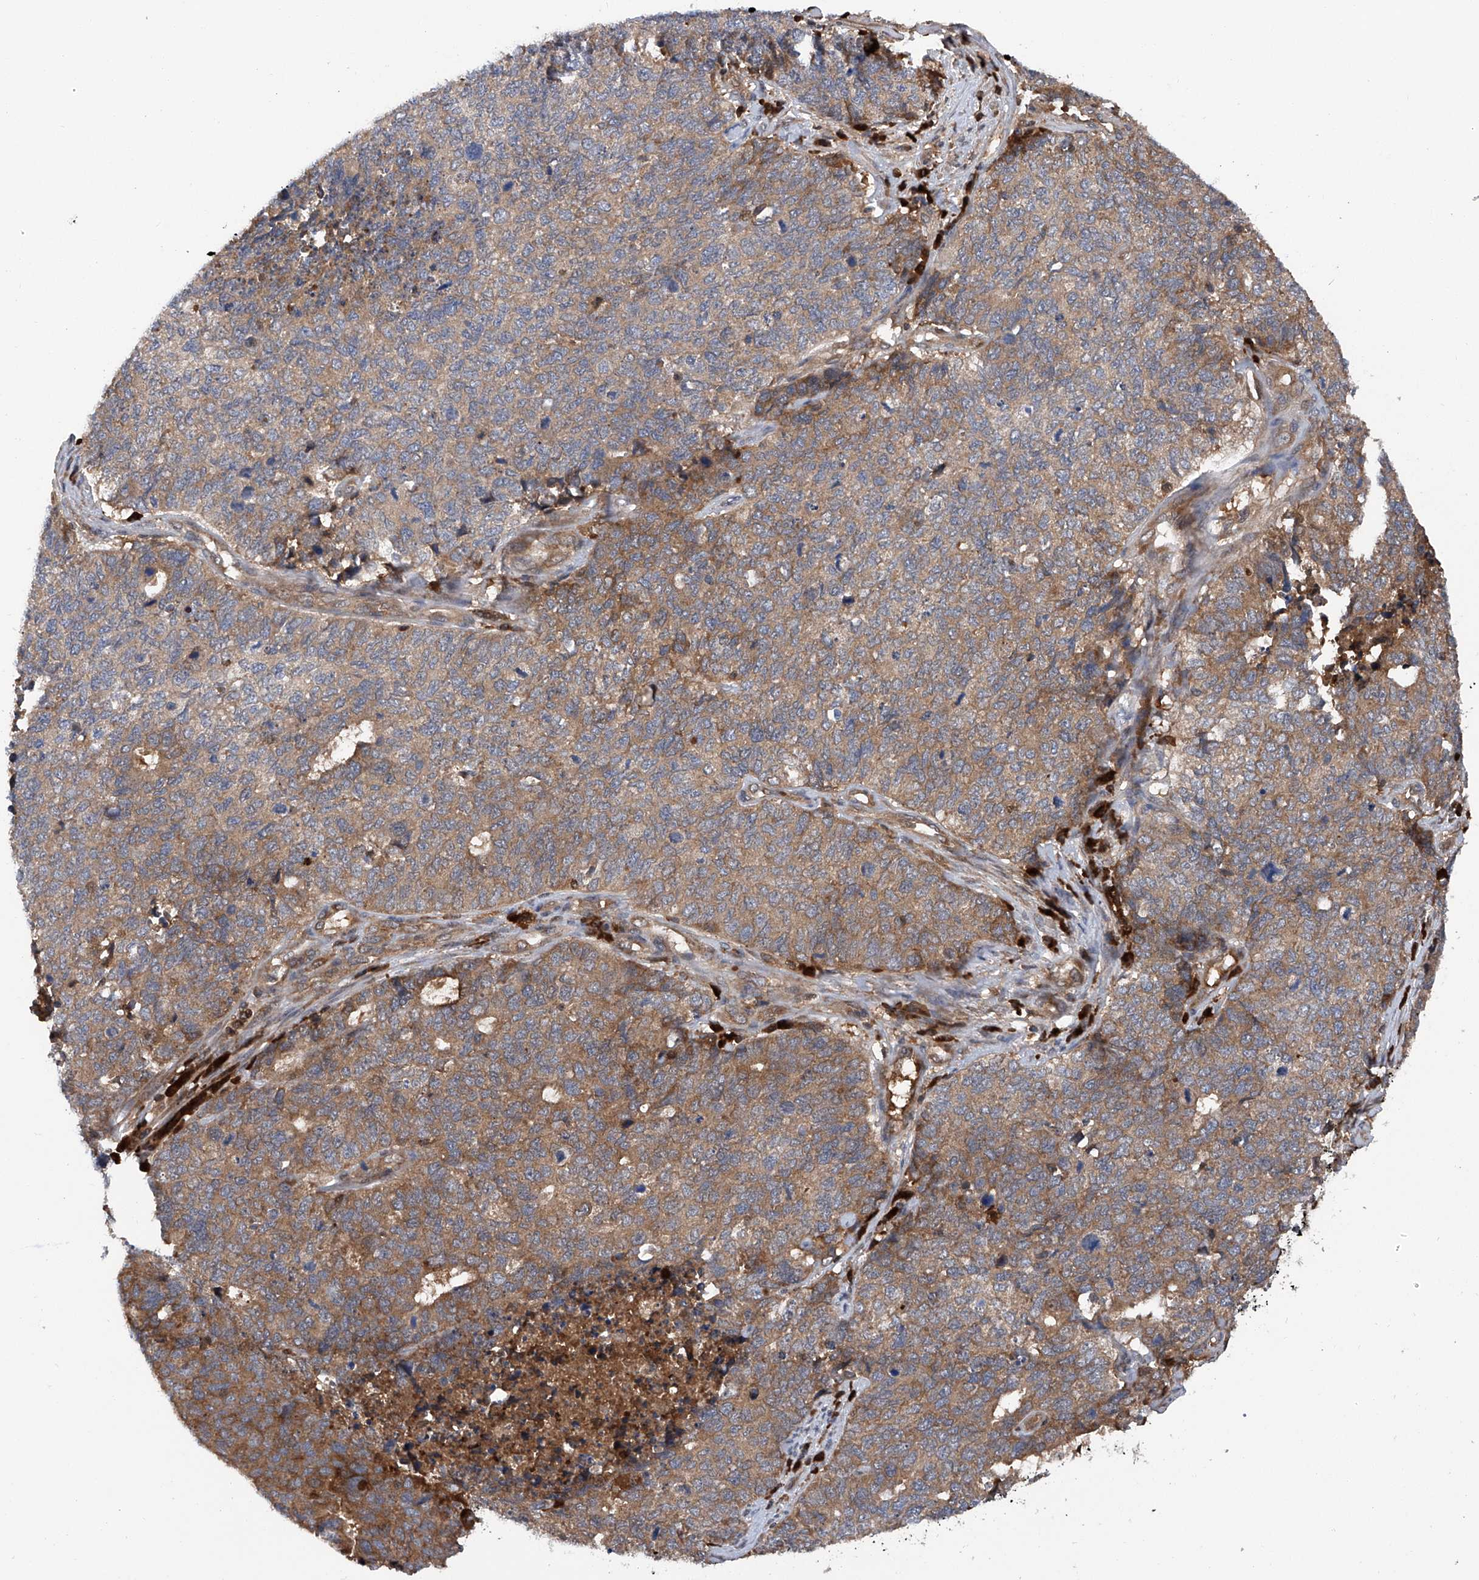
{"staining": {"intensity": "moderate", "quantity": "25%-75%", "location": "cytoplasmic/membranous"}, "tissue": "cervical cancer", "cell_type": "Tumor cells", "image_type": "cancer", "snomed": [{"axis": "morphology", "description": "Squamous cell carcinoma, NOS"}, {"axis": "topography", "description": "Cervix"}], "caption": "Approximately 25%-75% of tumor cells in human cervical cancer (squamous cell carcinoma) reveal moderate cytoplasmic/membranous protein expression as visualized by brown immunohistochemical staining.", "gene": "ASCC3", "patient": {"sex": "female", "age": 63}}